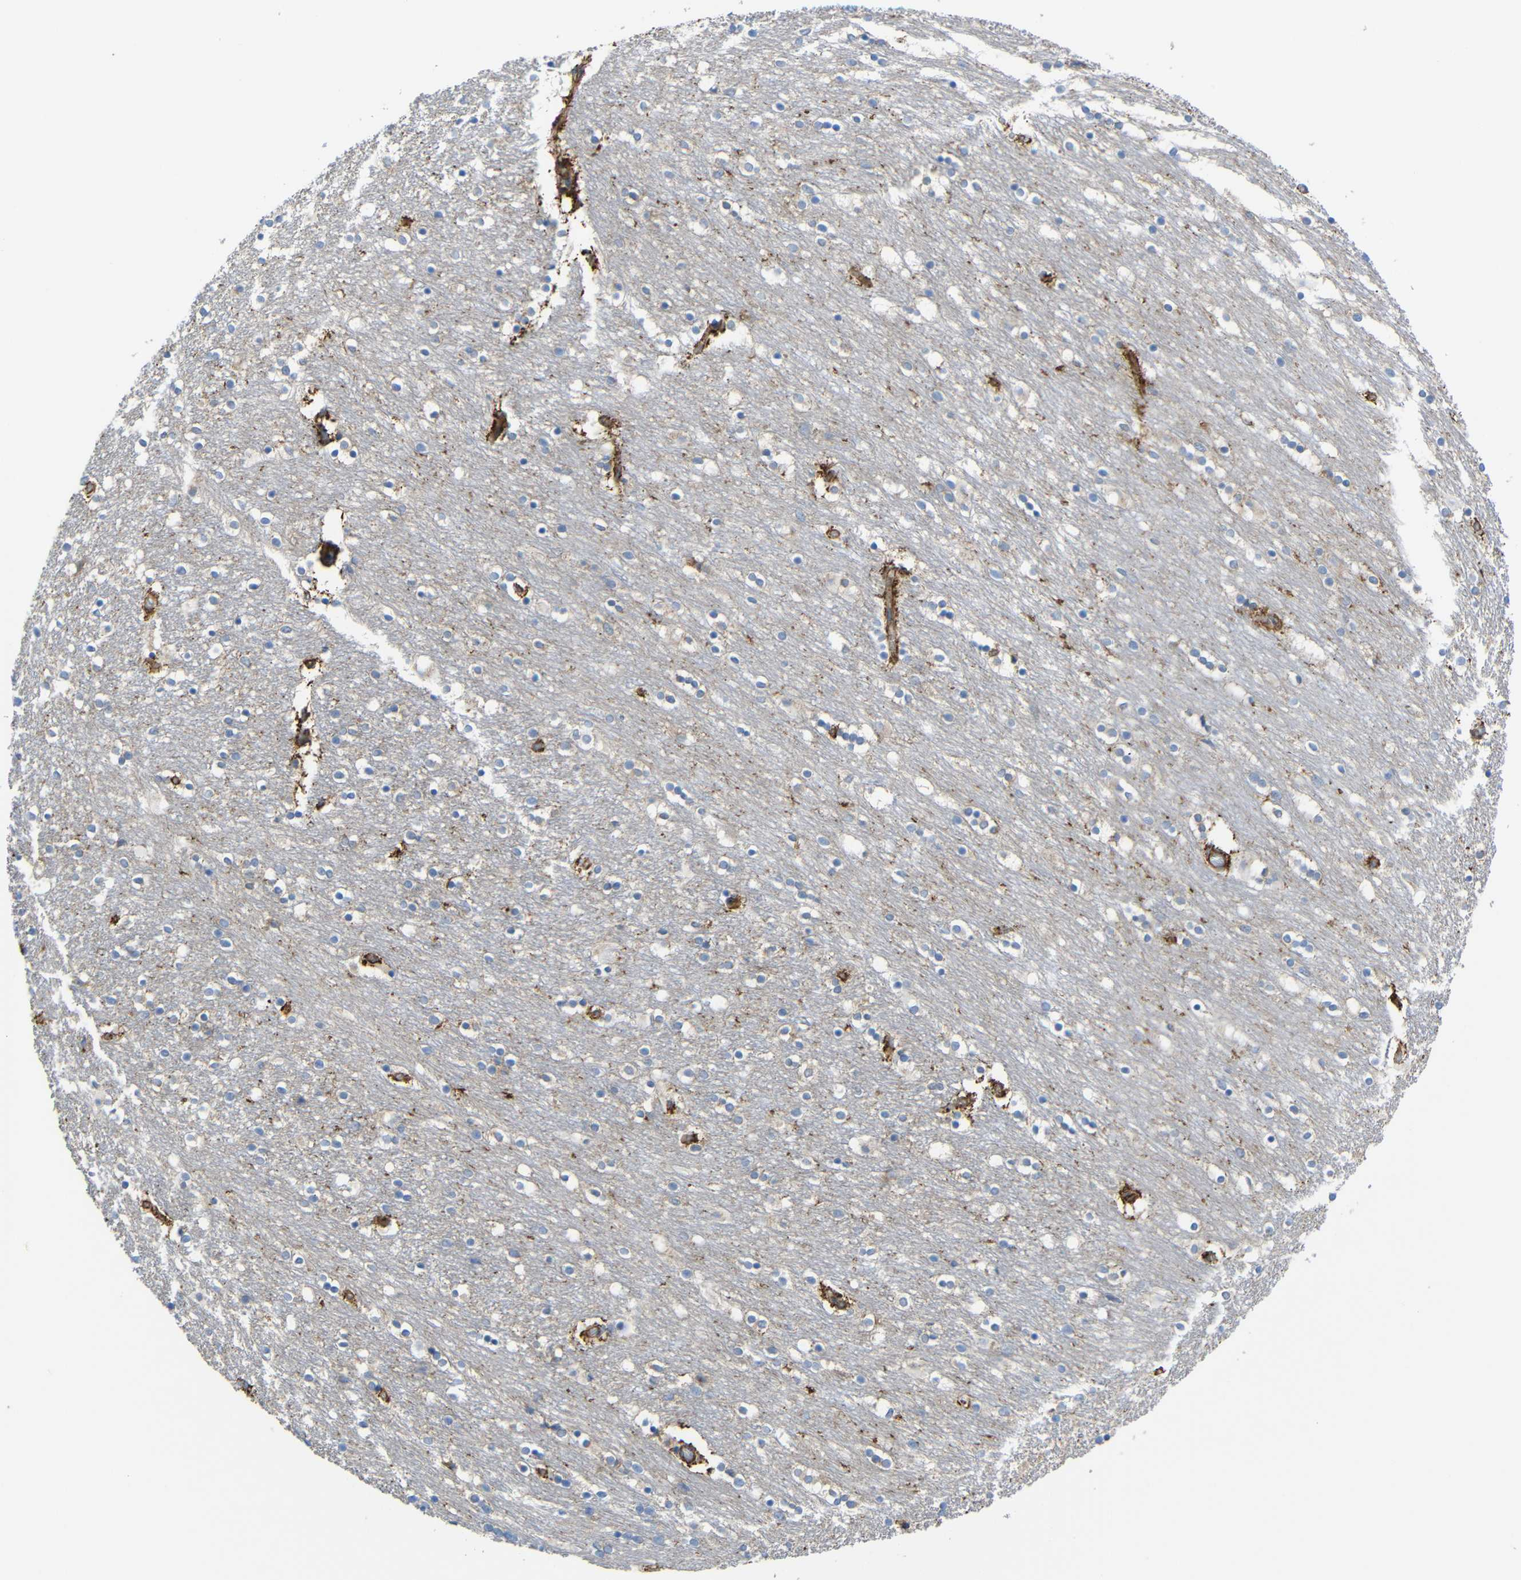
{"staining": {"intensity": "negative", "quantity": "none", "location": "none"}, "tissue": "caudate", "cell_type": "Glial cells", "image_type": "normal", "snomed": [{"axis": "morphology", "description": "Normal tissue, NOS"}, {"axis": "topography", "description": "Lateral ventricle wall"}], "caption": "Immunohistochemistry histopathology image of benign human caudate stained for a protein (brown), which displays no positivity in glial cells. (IHC, brightfield microscopy, high magnification).", "gene": "SYPL1", "patient": {"sex": "female", "age": 54}}